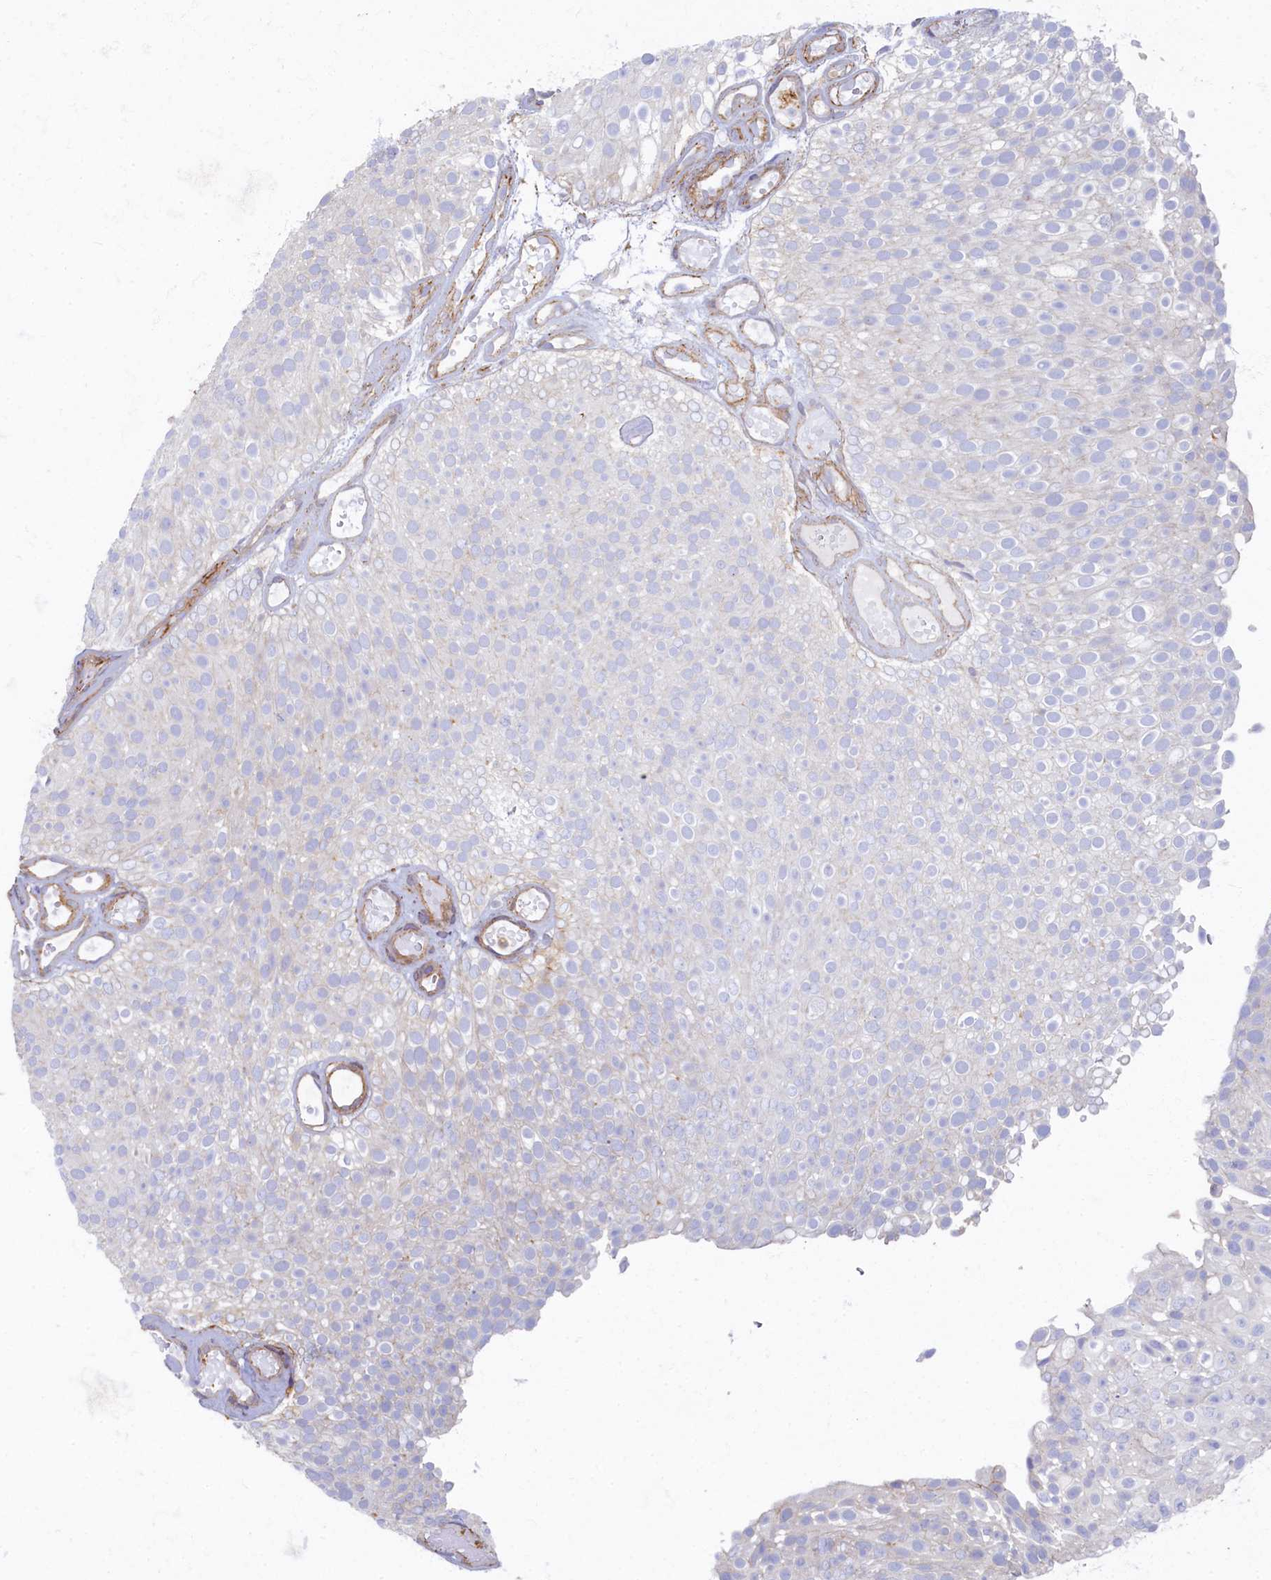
{"staining": {"intensity": "negative", "quantity": "none", "location": "none"}, "tissue": "urothelial cancer", "cell_type": "Tumor cells", "image_type": "cancer", "snomed": [{"axis": "morphology", "description": "Urothelial carcinoma, Low grade"}, {"axis": "topography", "description": "Urinary bladder"}], "caption": "Tumor cells are negative for brown protein staining in low-grade urothelial carcinoma.", "gene": "PSMG2", "patient": {"sex": "male", "age": 78}}